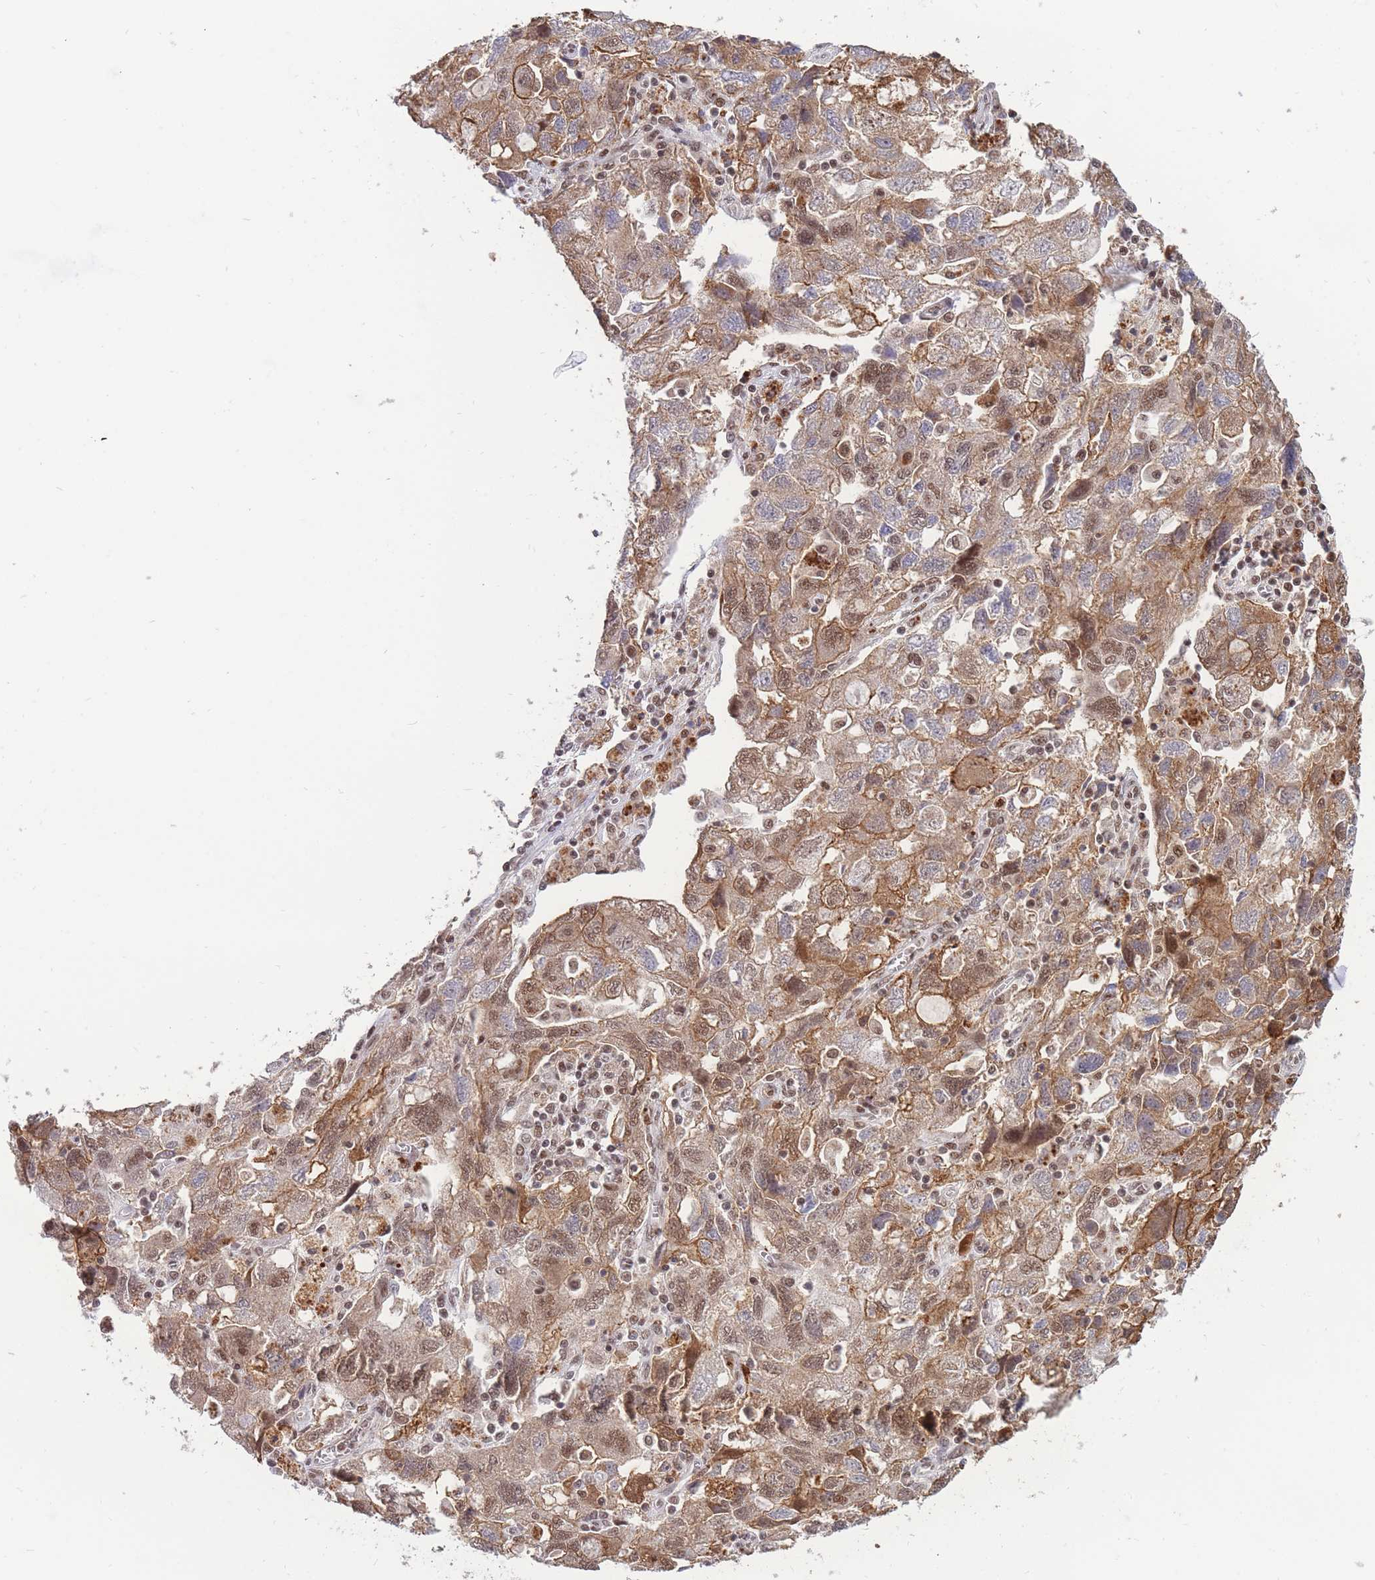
{"staining": {"intensity": "moderate", "quantity": ">75%", "location": "cytoplasmic/membranous,nuclear"}, "tissue": "ovarian cancer", "cell_type": "Tumor cells", "image_type": "cancer", "snomed": [{"axis": "morphology", "description": "Carcinoma, NOS"}, {"axis": "morphology", "description": "Cystadenocarcinoma, serous, NOS"}, {"axis": "topography", "description": "Ovary"}], "caption": "High-power microscopy captured an immunohistochemistry photomicrograph of ovarian cancer, revealing moderate cytoplasmic/membranous and nuclear positivity in approximately >75% of tumor cells.", "gene": "BOD1L1", "patient": {"sex": "female", "age": 69}}